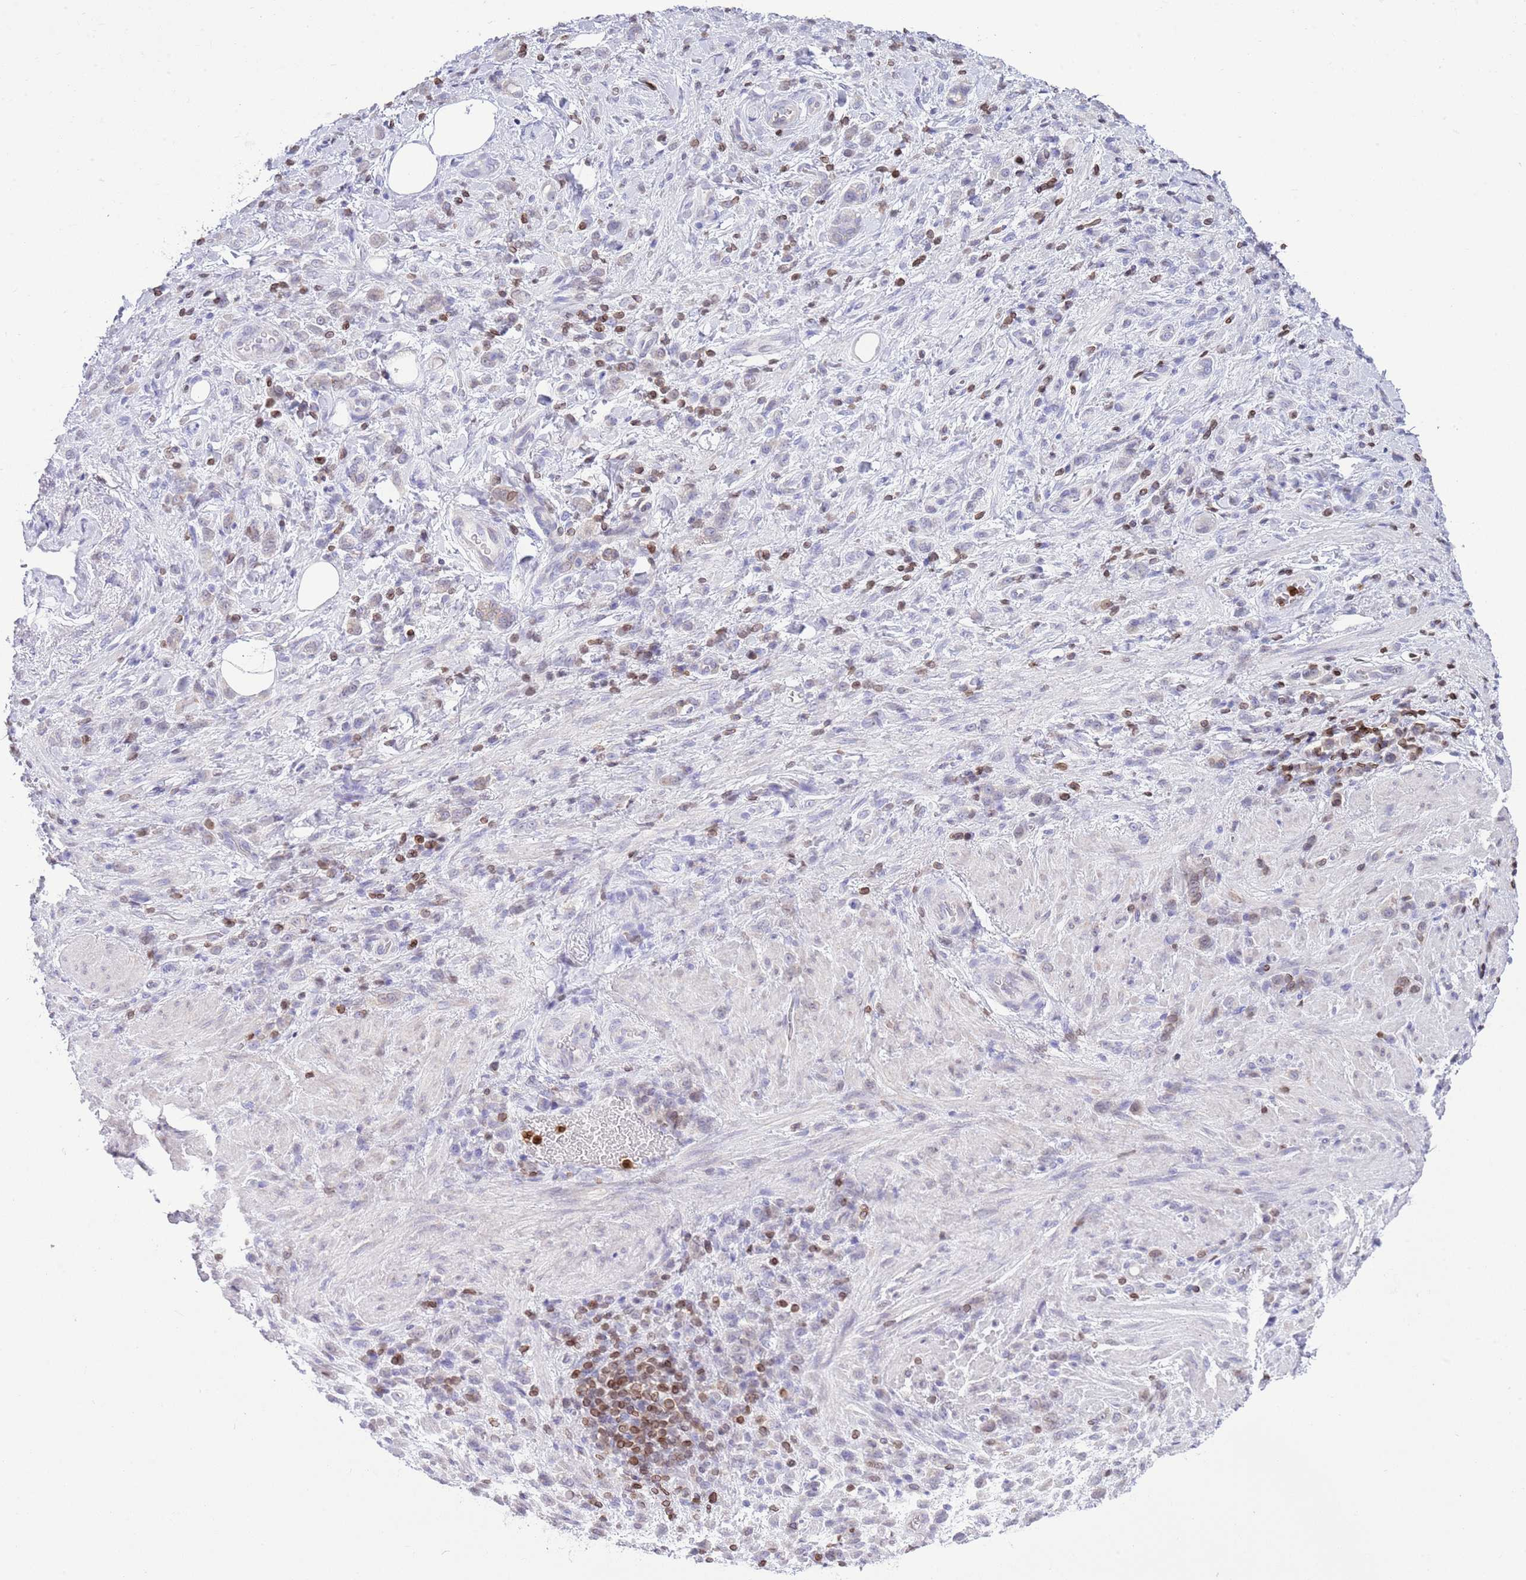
{"staining": {"intensity": "negative", "quantity": "none", "location": "none"}, "tissue": "stomach cancer", "cell_type": "Tumor cells", "image_type": "cancer", "snomed": [{"axis": "morphology", "description": "Adenocarcinoma, NOS"}, {"axis": "topography", "description": "Stomach"}], "caption": "Photomicrograph shows no protein positivity in tumor cells of stomach adenocarcinoma tissue.", "gene": "LBR", "patient": {"sex": "male", "age": 77}}